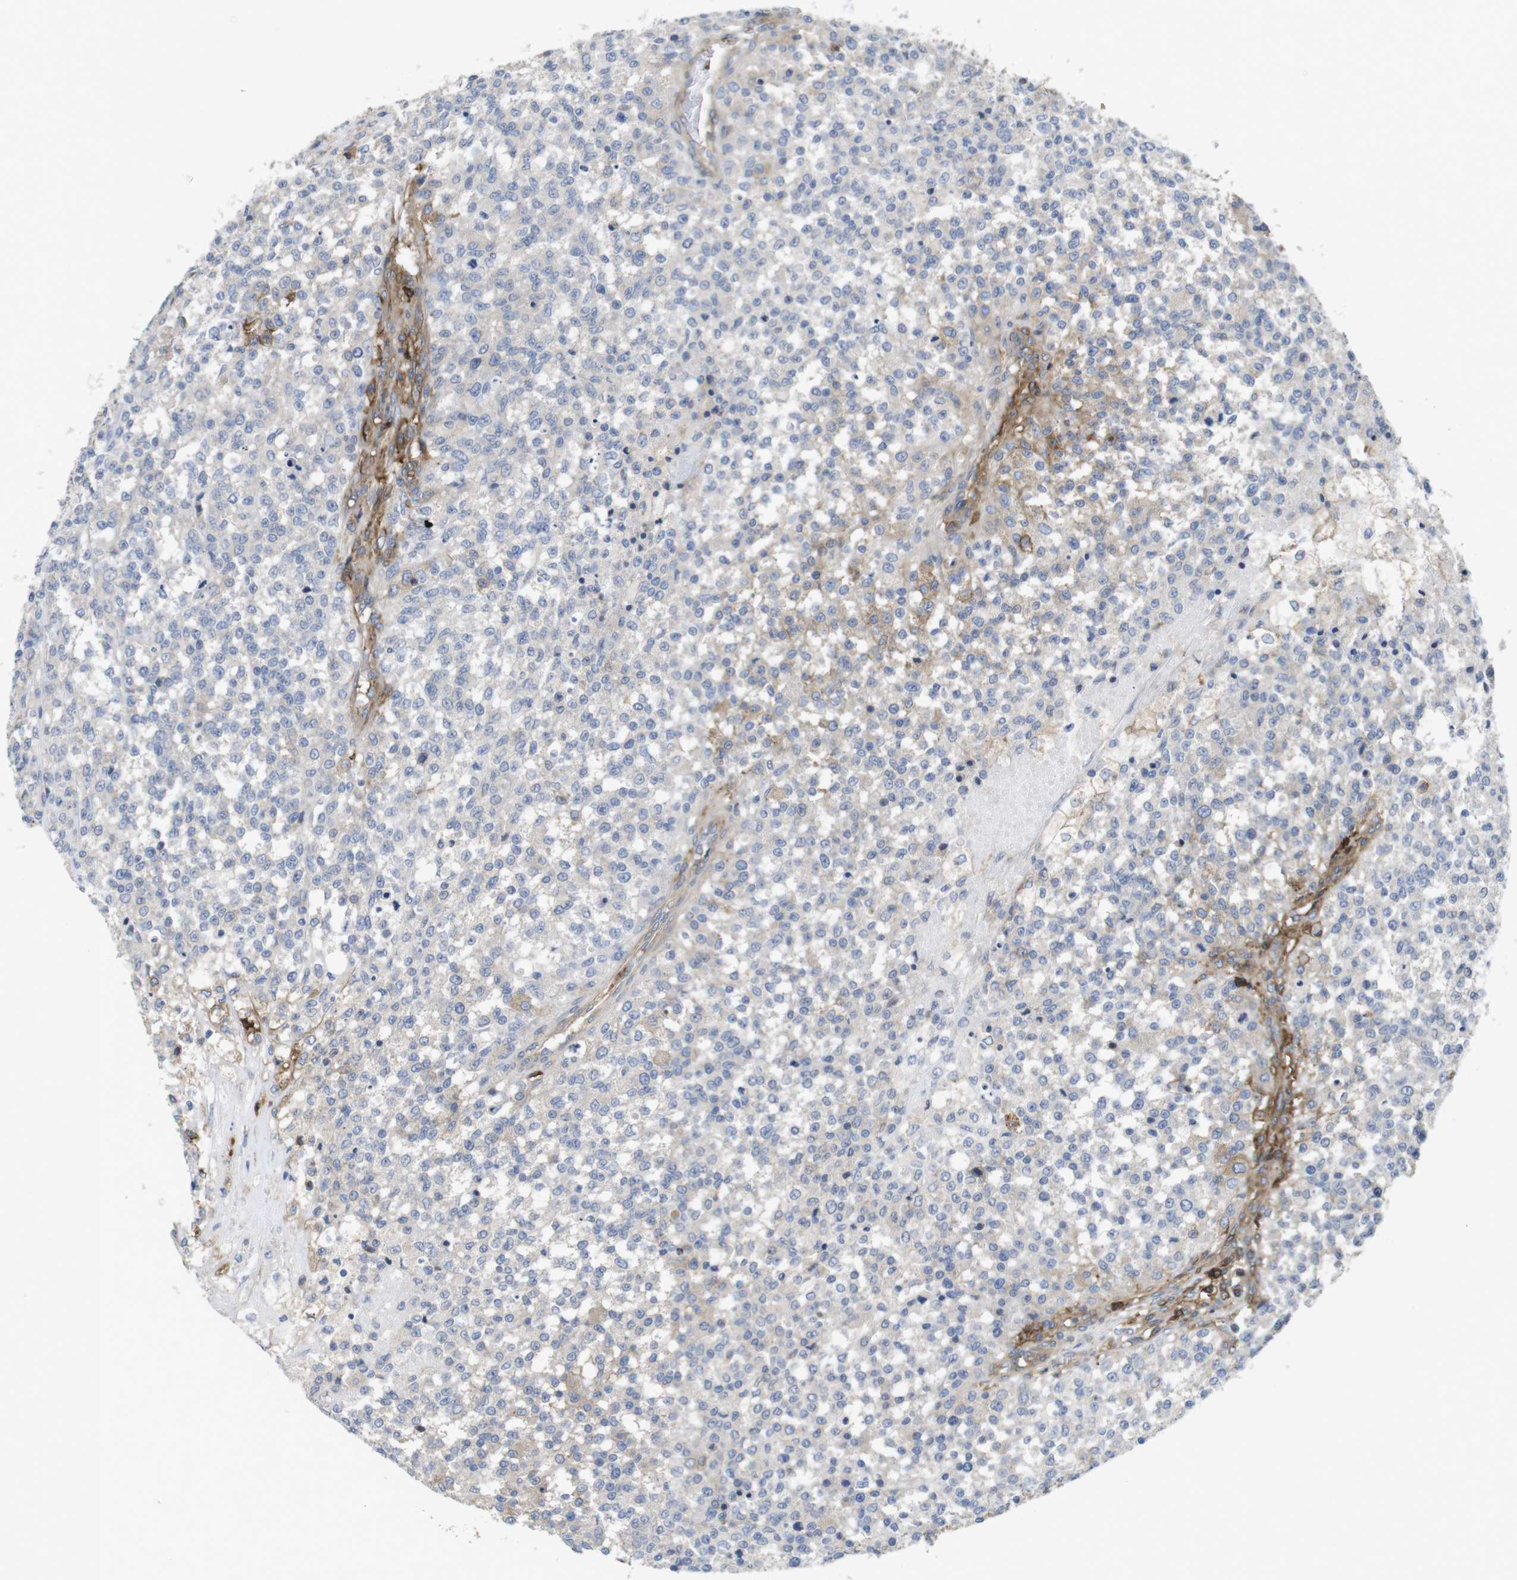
{"staining": {"intensity": "weak", "quantity": "<25%", "location": "cytoplasmic/membranous"}, "tissue": "testis cancer", "cell_type": "Tumor cells", "image_type": "cancer", "snomed": [{"axis": "morphology", "description": "Seminoma, NOS"}, {"axis": "topography", "description": "Testis"}], "caption": "Testis seminoma stained for a protein using immunohistochemistry (IHC) displays no positivity tumor cells.", "gene": "CCR6", "patient": {"sex": "male", "age": 59}}